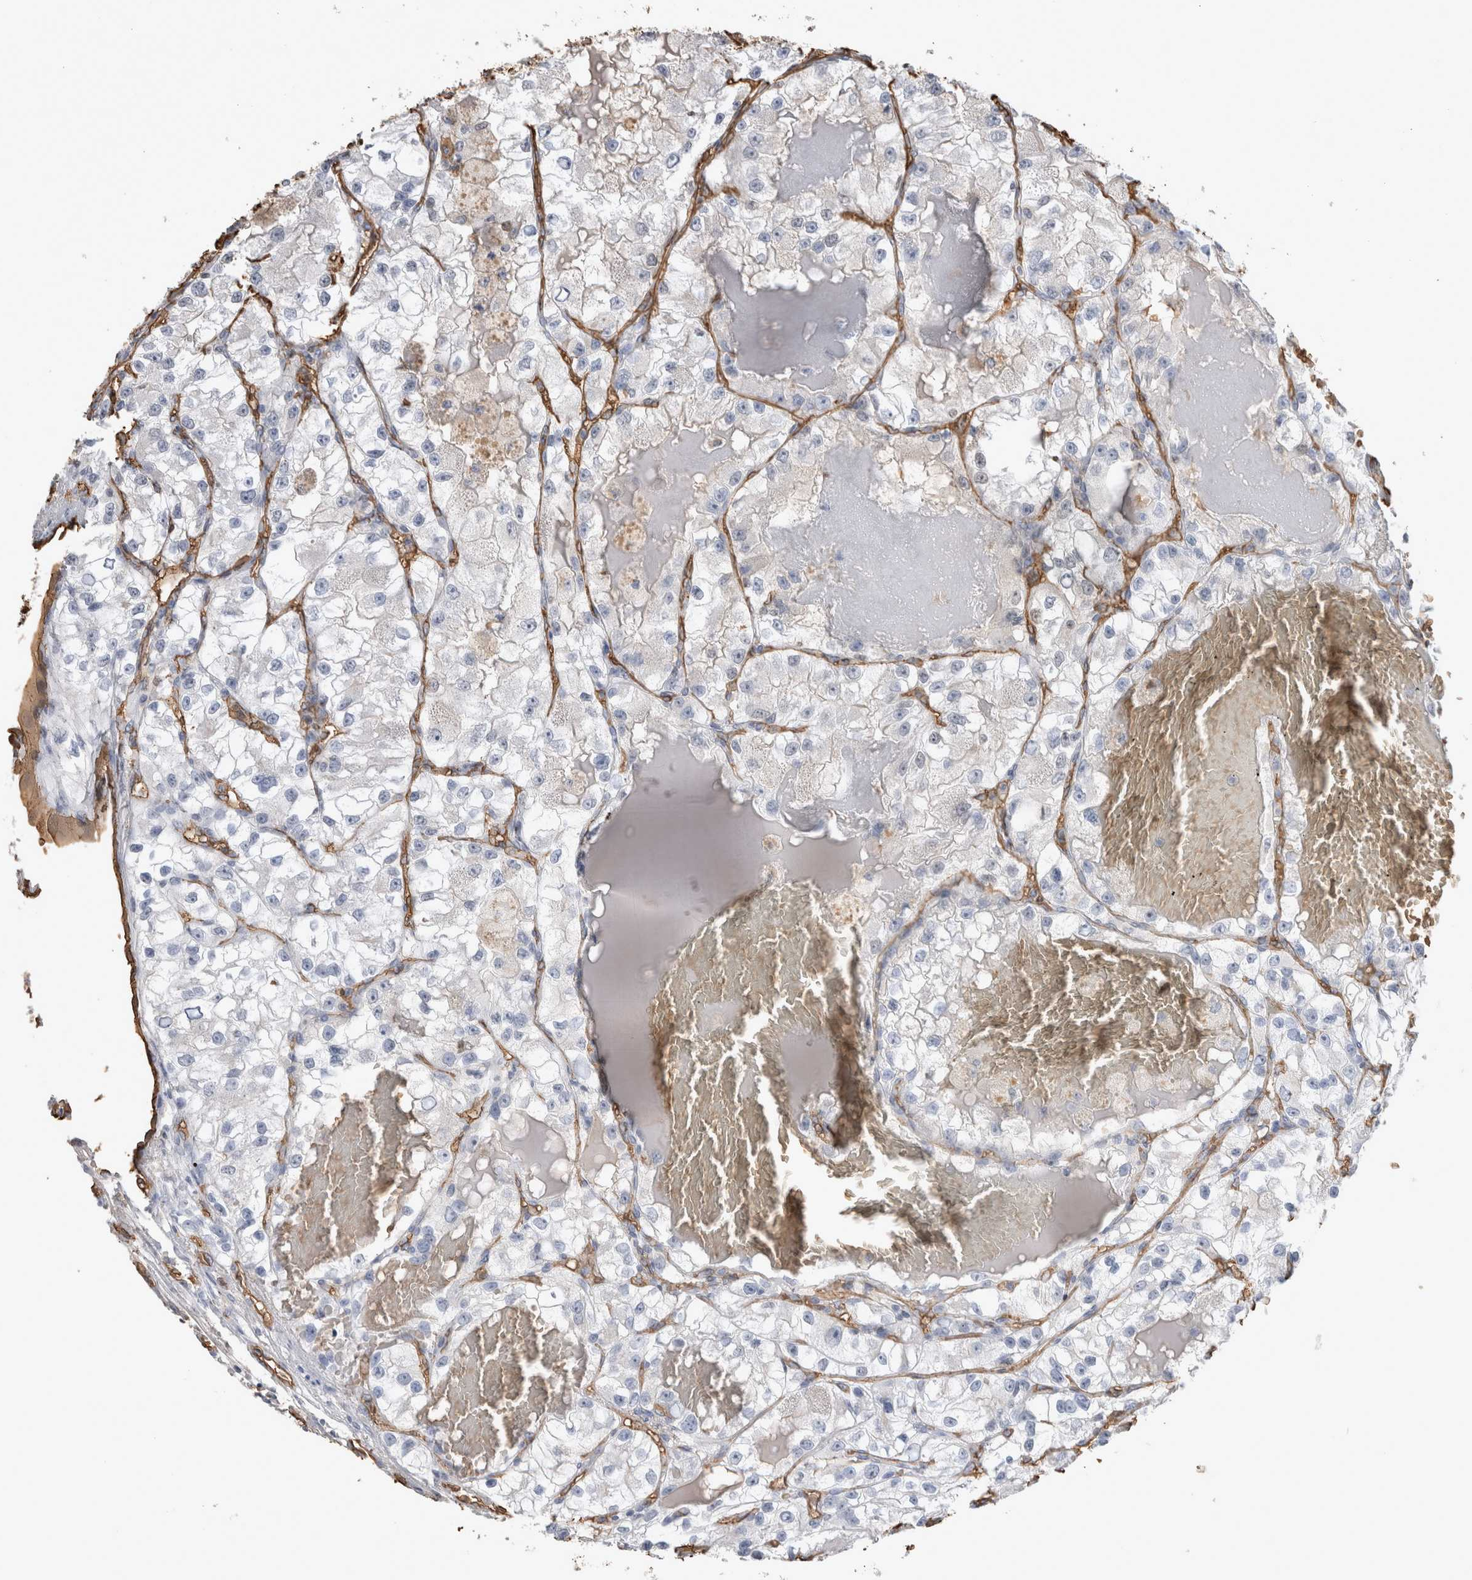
{"staining": {"intensity": "negative", "quantity": "none", "location": "none"}, "tissue": "renal cancer", "cell_type": "Tumor cells", "image_type": "cancer", "snomed": [{"axis": "morphology", "description": "Adenocarcinoma, NOS"}, {"axis": "topography", "description": "Kidney"}], "caption": "This is a photomicrograph of immunohistochemistry (IHC) staining of adenocarcinoma (renal), which shows no staining in tumor cells.", "gene": "IL17RC", "patient": {"sex": "female", "age": 57}}